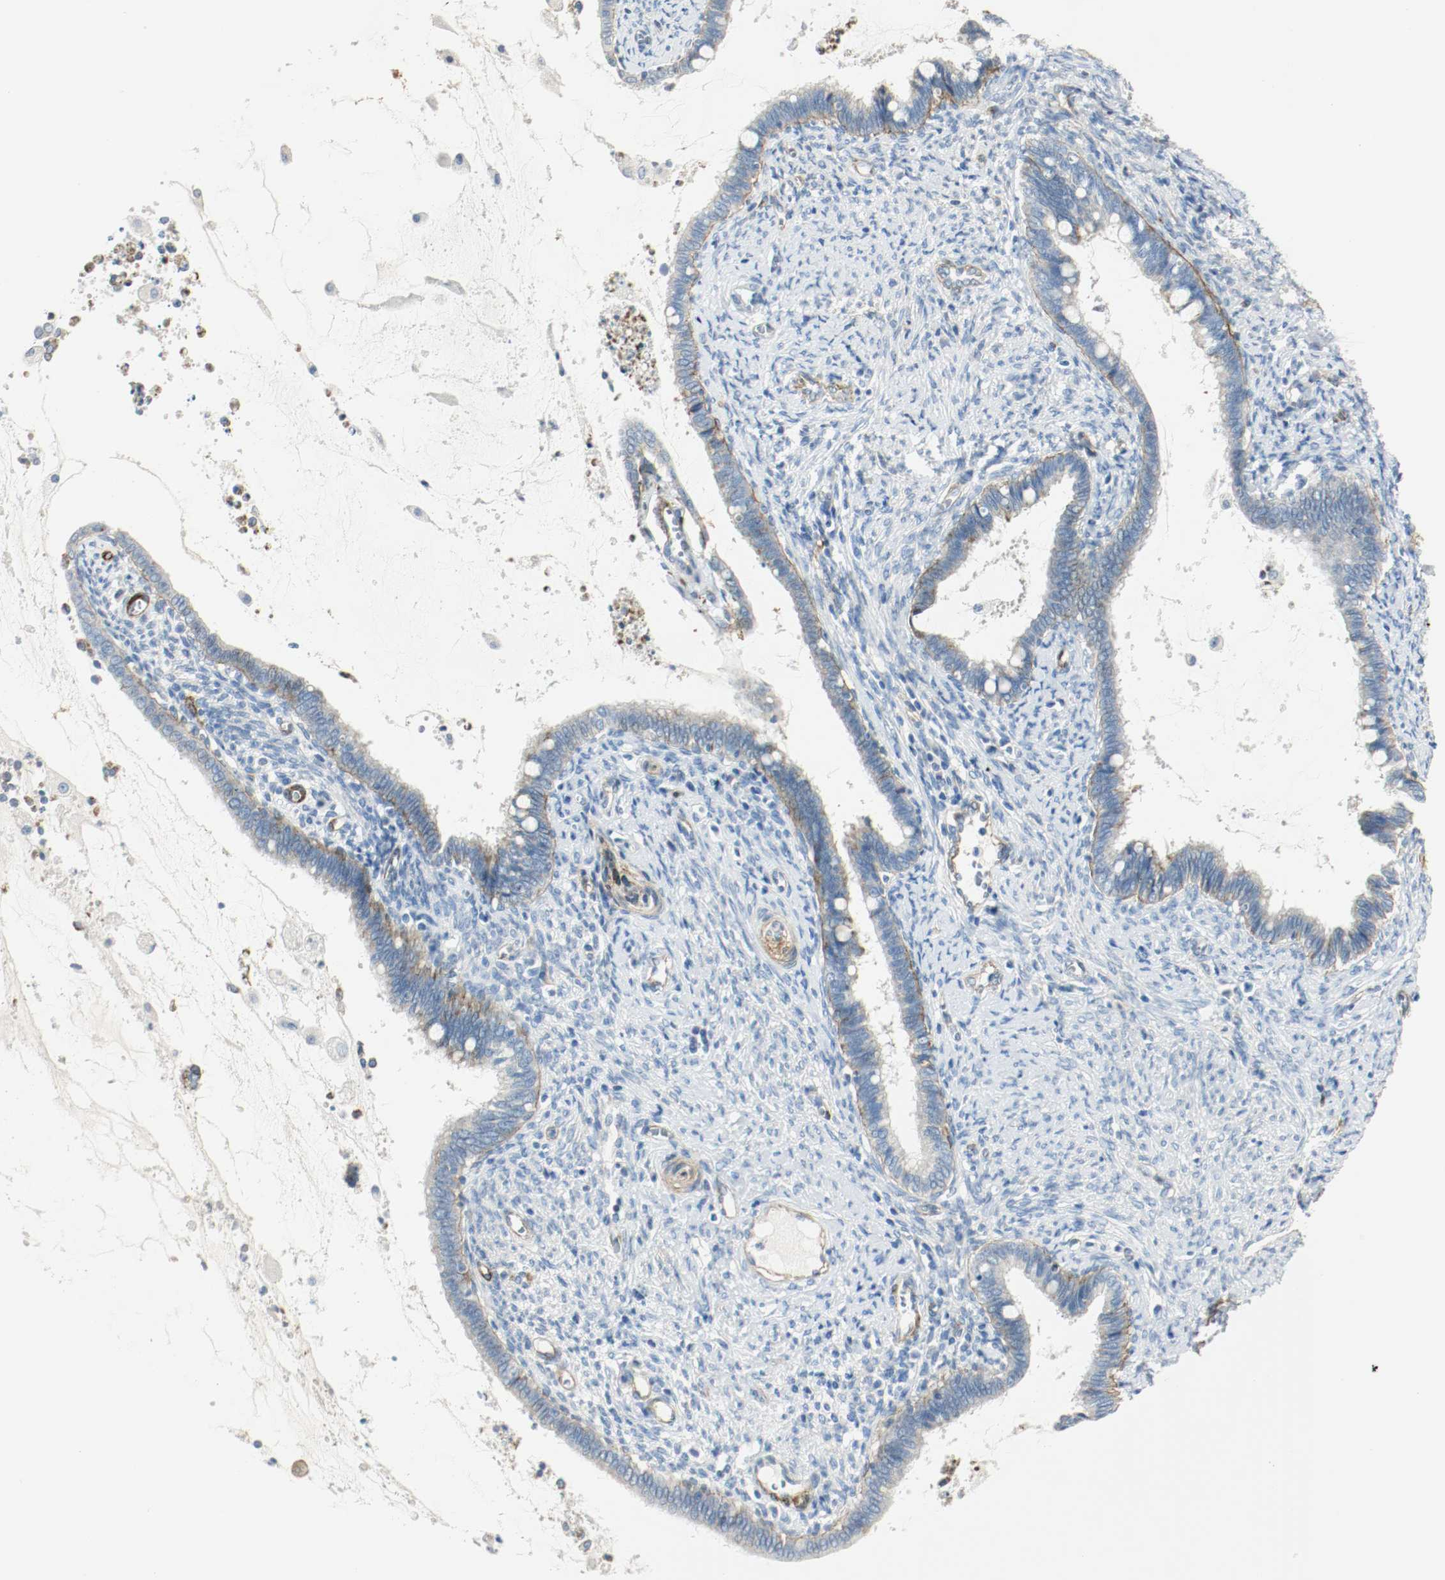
{"staining": {"intensity": "weak", "quantity": "25%-75%", "location": "cytoplasmic/membranous"}, "tissue": "cervical cancer", "cell_type": "Tumor cells", "image_type": "cancer", "snomed": [{"axis": "morphology", "description": "Adenocarcinoma, NOS"}, {"axis": "topography", "description": "Cervix"}], "caption": "Tumor cells exhibit low levels of weak cytoplasmic/membranous expression in about 25%-75% of cells in cervical cancer (adenocarcinoma).", "gene": "LAMB1", "patient": {"sex": "female", "age": 44}}